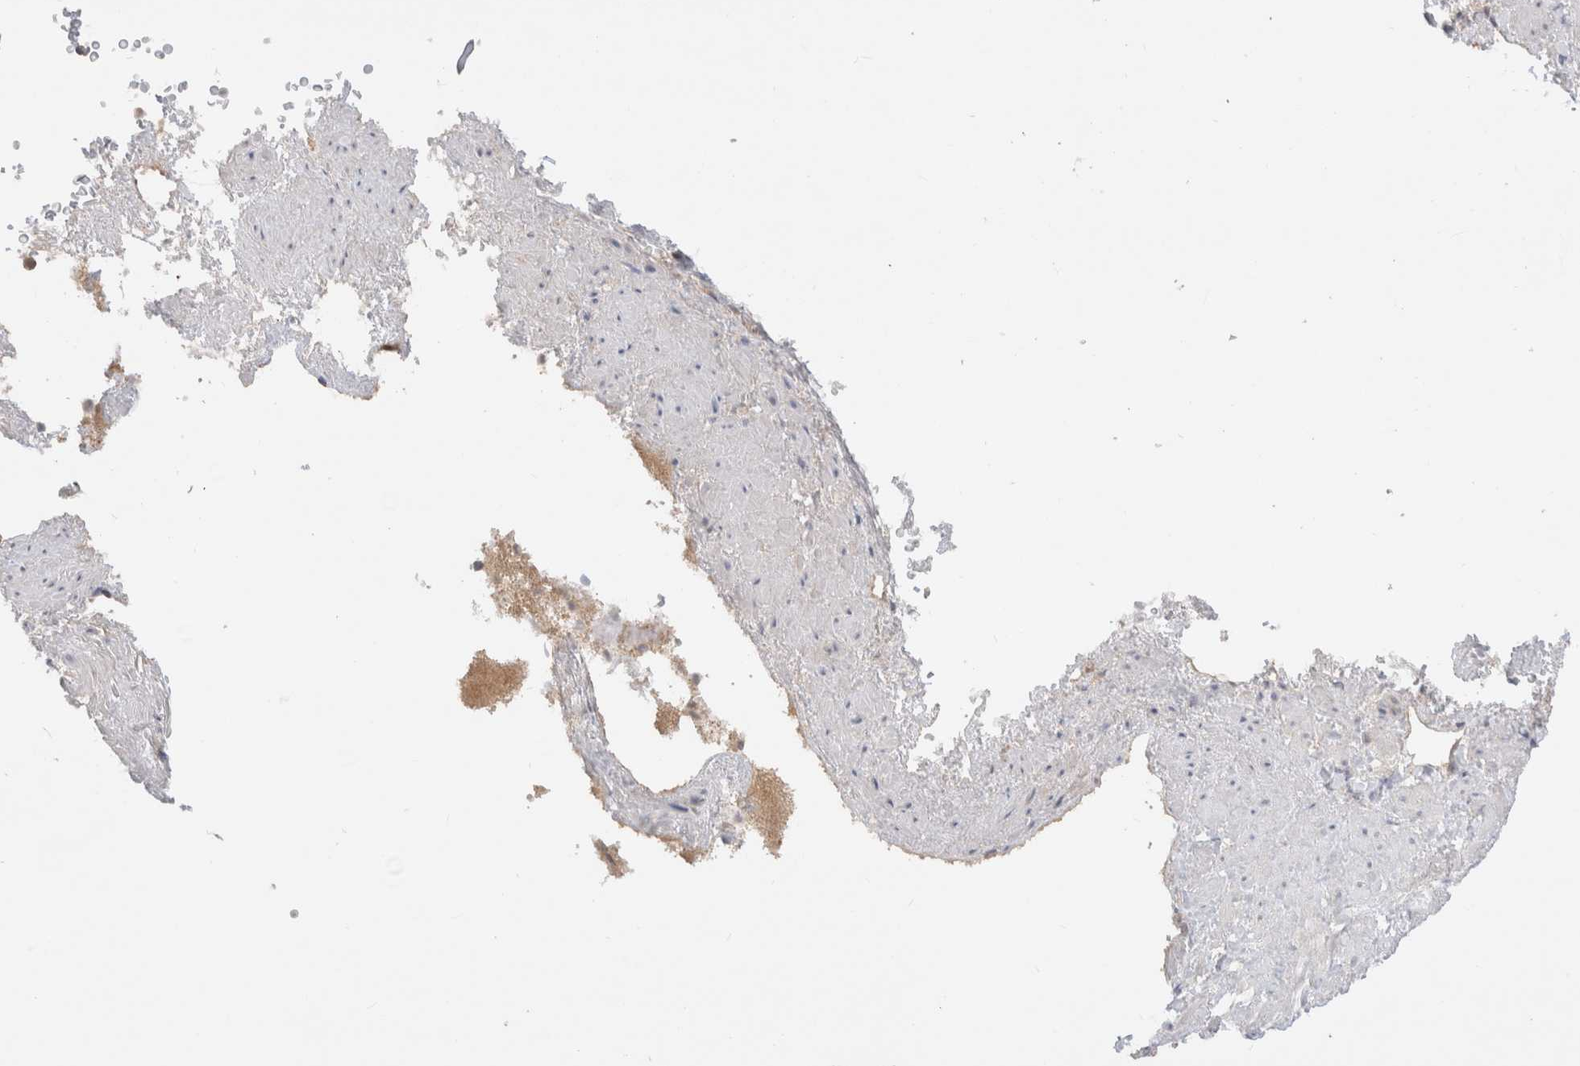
{"staining": {"intensity": "moderate", "quantity": ">75%", "location": "cytoplasmic/membranous"}, "tissue": "adrenal gland", "cell_type": "Glandular cells", "image_type": "normal", "snomed": [{"axis": "morphology", "description": "Normal tissue, NOS"}, {"axis": "topography", "description": "Adrenal gland"}], "caption": "Adrenal gland stained with immunohistochemistry reveals moderate cytoplasmic/membranous expression in approximately >75% of glandular cells.", "gene": "EFCAB13", "patient": {"sex": "male", "age": 56}}